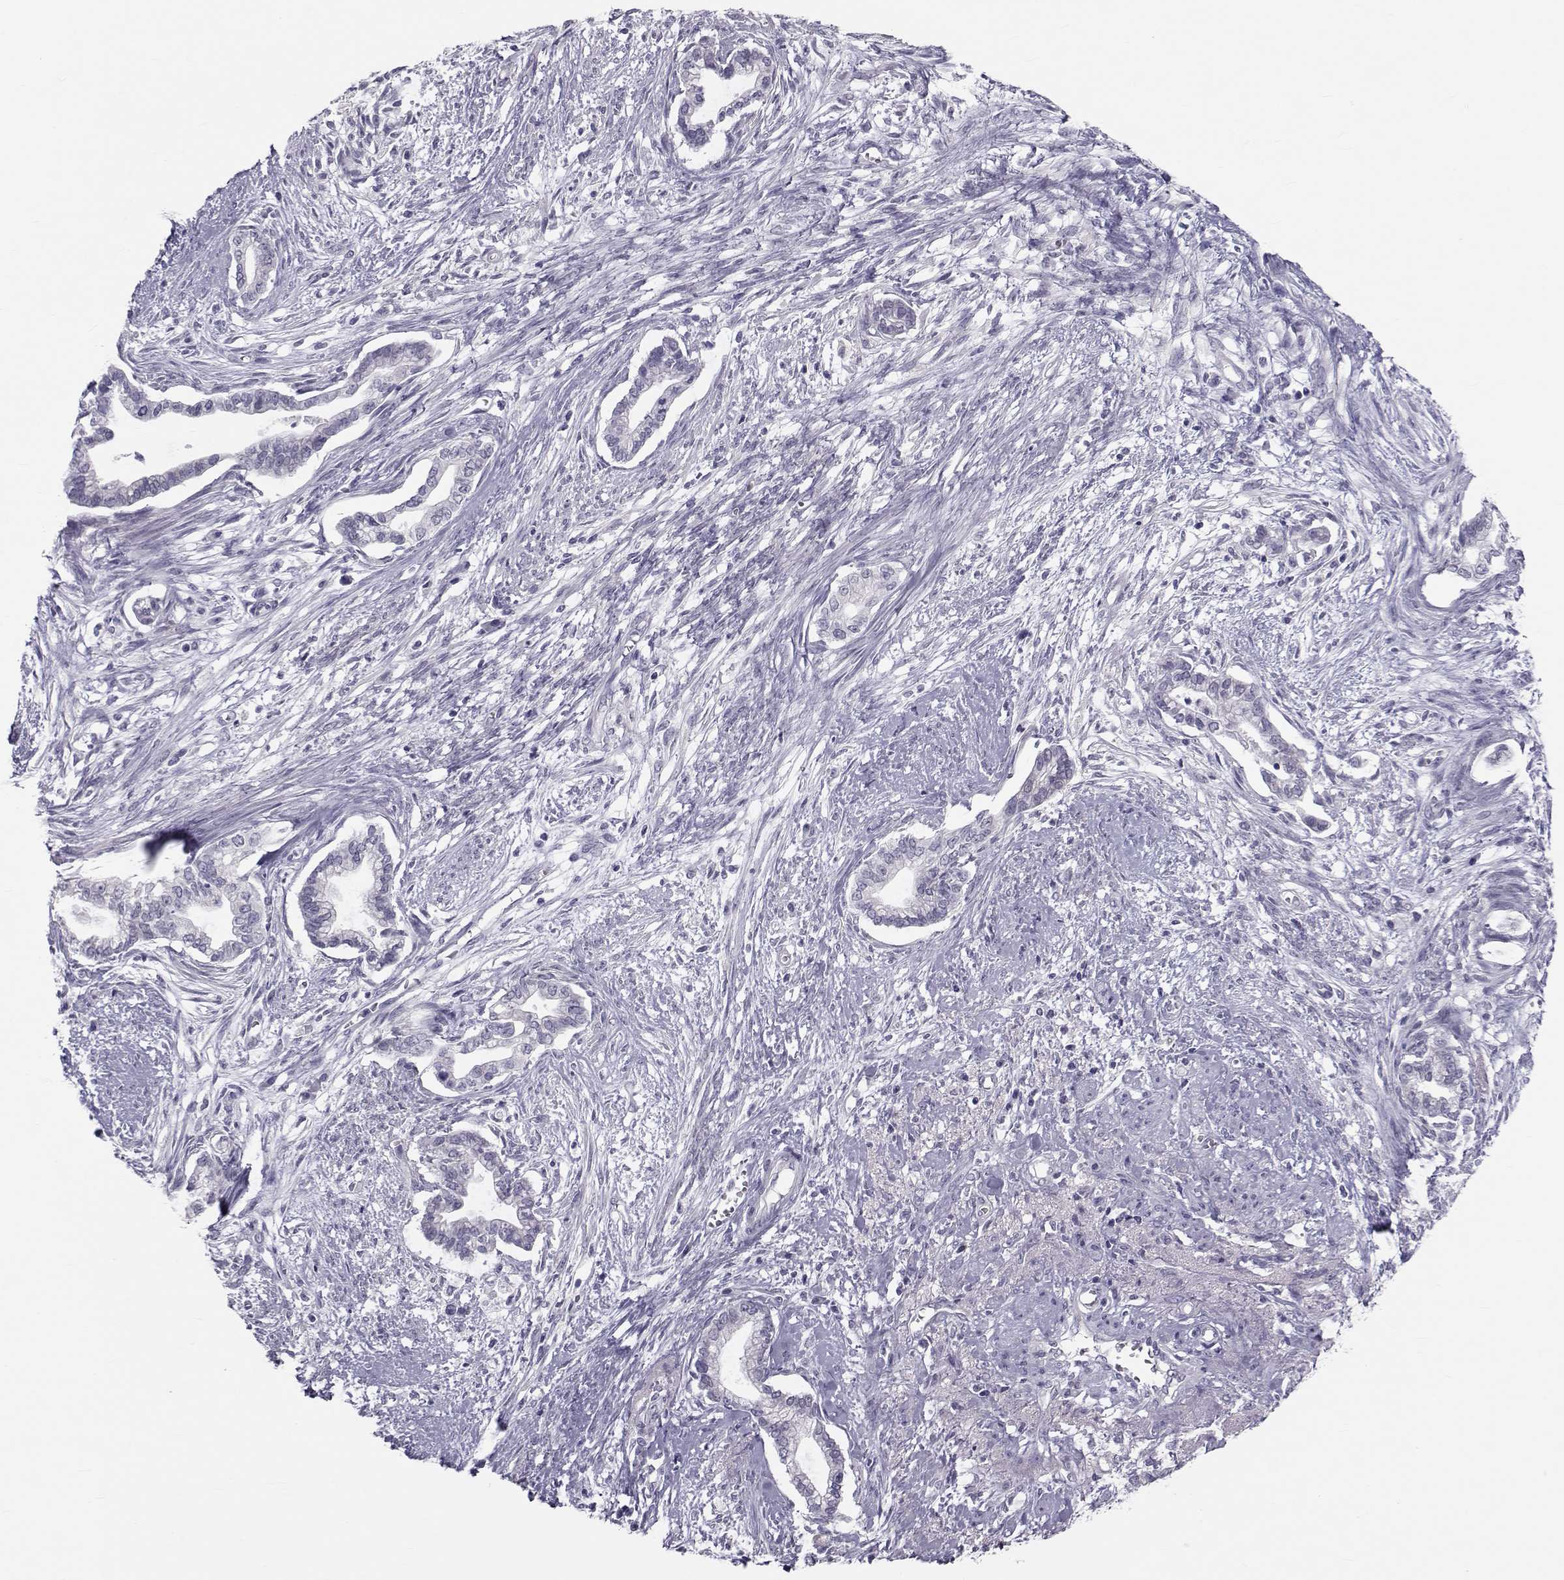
{"staining": {"intensity": "negative", "quantity": "none", "location": "none"}, "tissue": "cervical cancer", "cell_type": "Tumor cells", "image_type": "cancer", "snomed": [{"axis": "morphology", "description": "Adenocarcinoma, NOS"}, {"axis": "topography", "description": "Cervix"}], "caption": "DAB immunohistochemical staining of cervical adenocarcinoma shows no significant staining in tumor cells.", "gene": "GARIN3", "patient": {"sex": "female", "age": 62}}